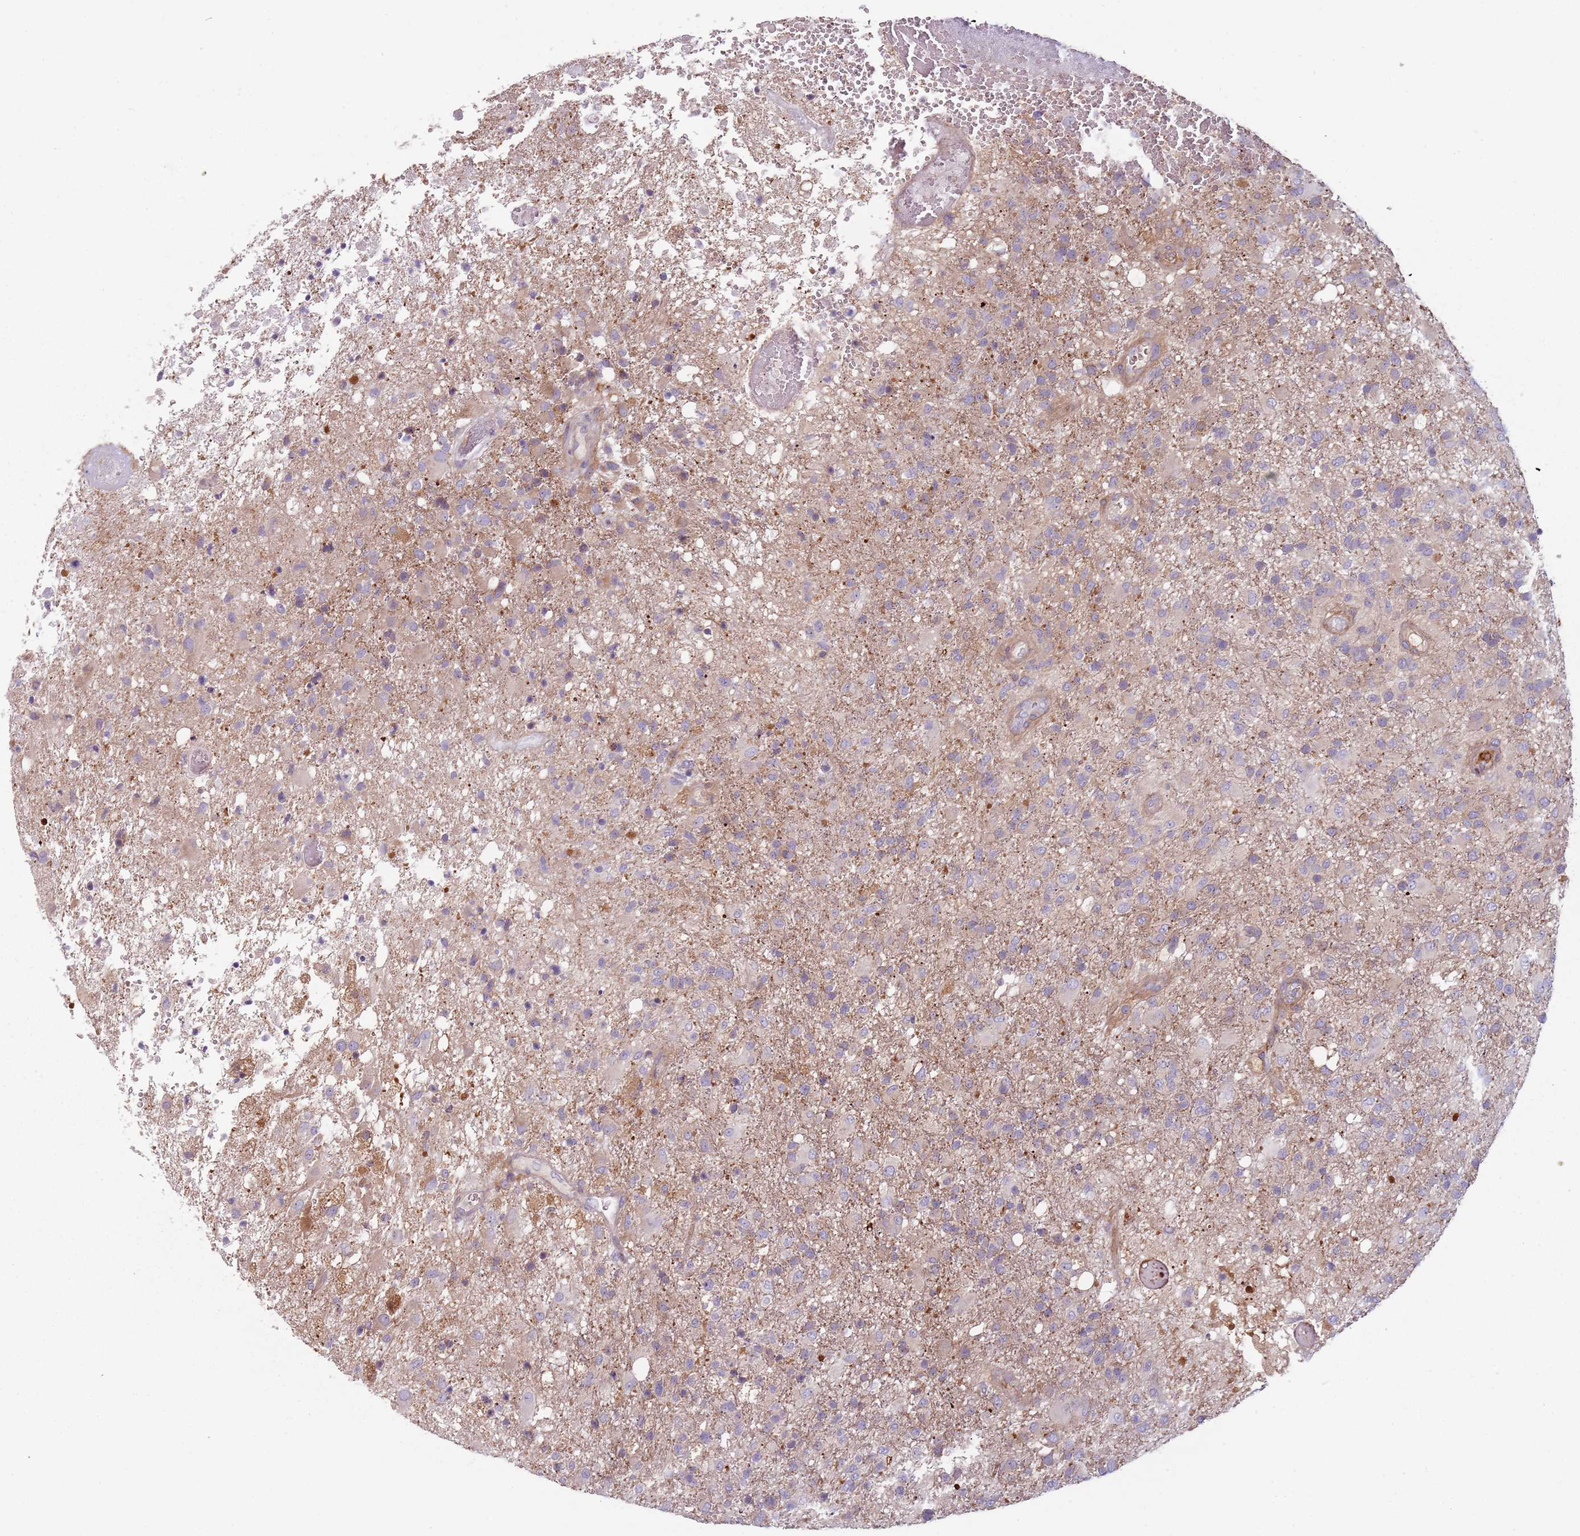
{"staining": {"intensity": "negative", "quantity": "none", "location": "none"}, "tissue": "glioma", "cell_type": "Tumor cells", "image_type": "cancer", "snomed": [{"axis": "morphology", "description": "Glioma, malignant, High grade"}, {"axis": "topography", "description": "Brain"}], "caption": "This is an IHC micrograph of glioma. There is no staining in tumor cells.", "gene": "NADK", "patient": {"sex": "female", "age": 74}}